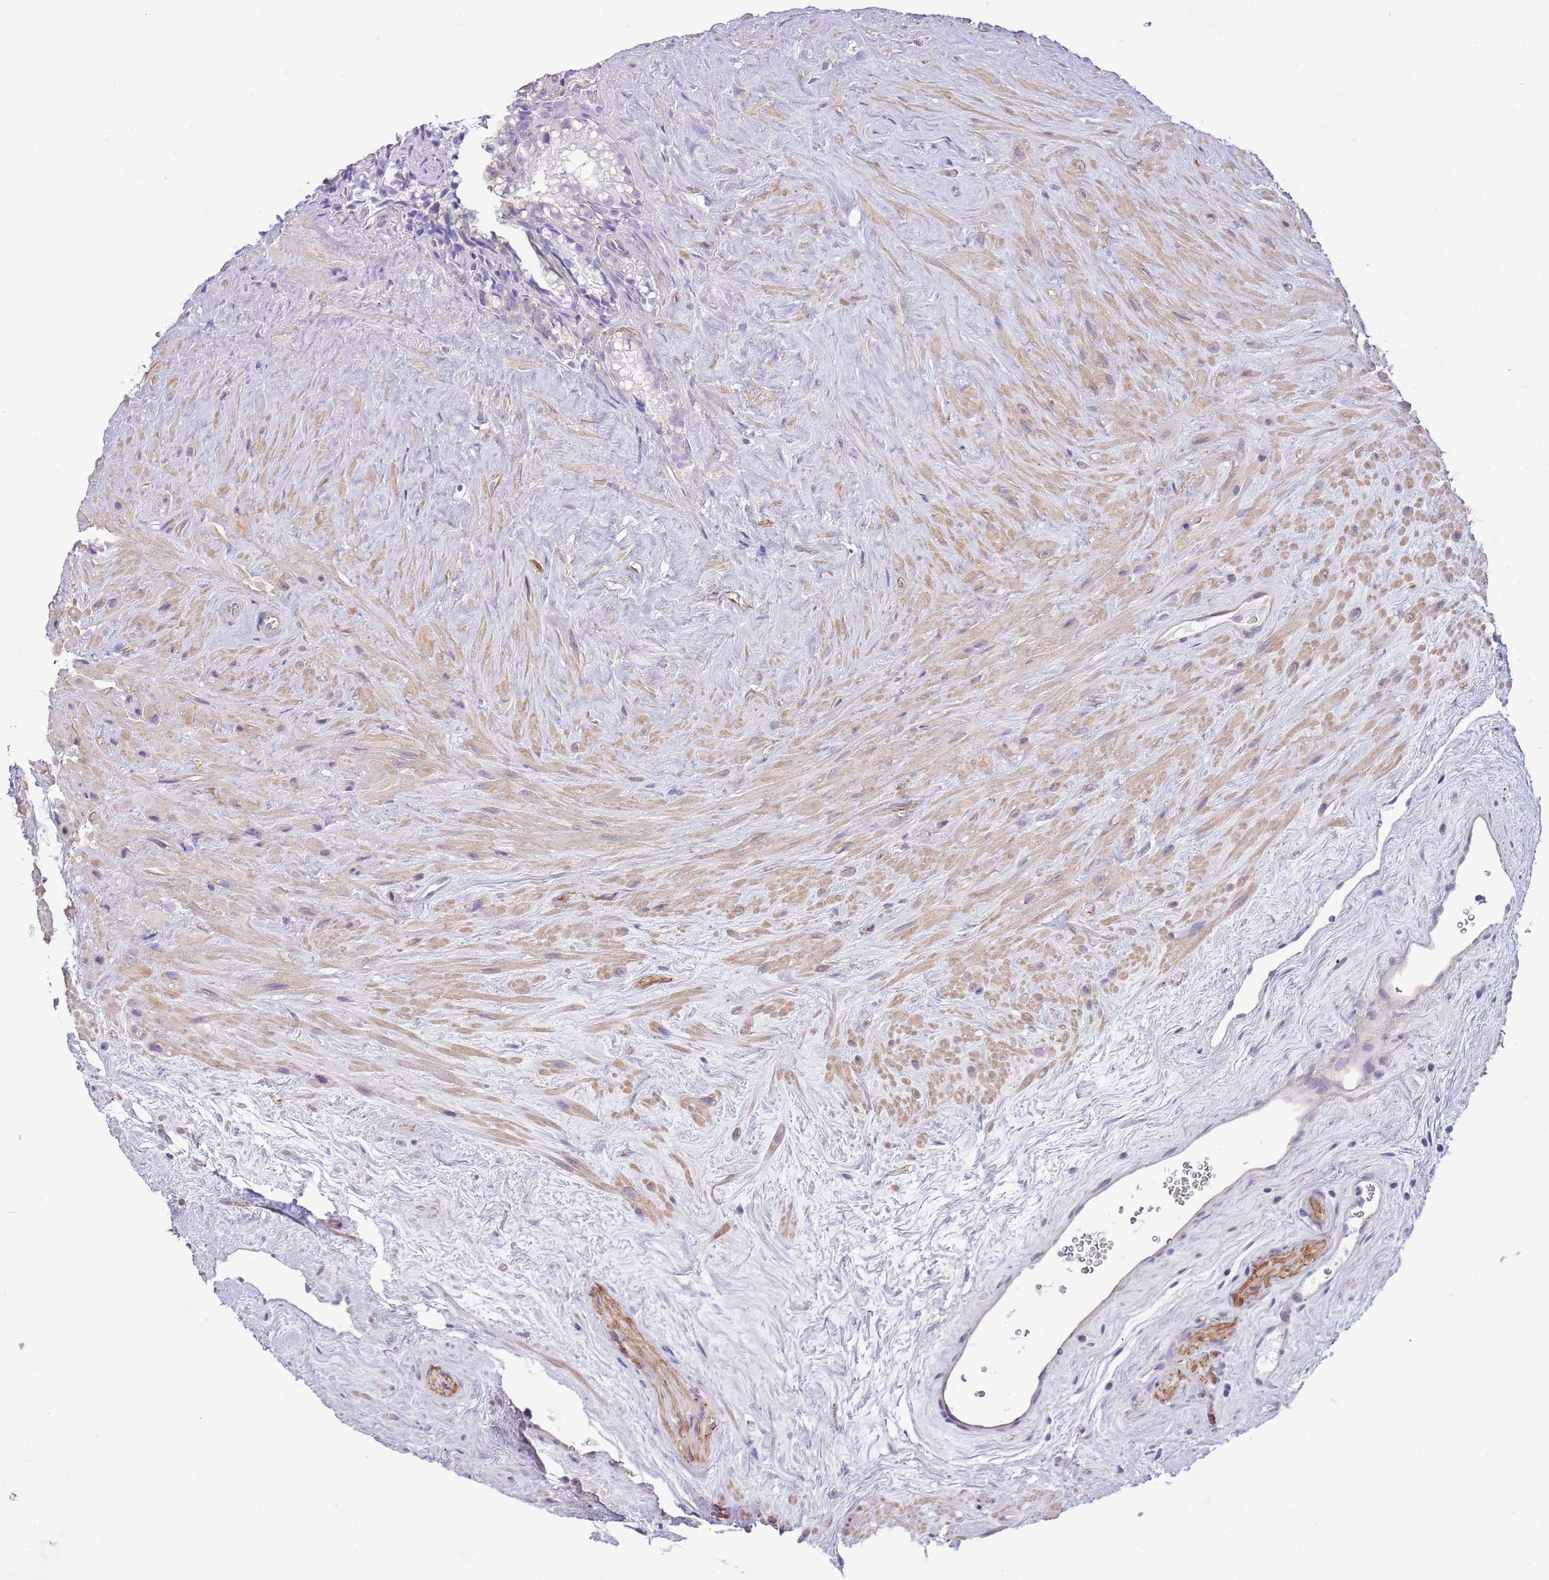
{"staining": {"intensity": "negative", "quantity": "none", "location": "none"}, "tissue": "seminal vesicle", "cell_type": "Glandular cells", "image_type": "normal", "snomed": [{"axis": "morphology", "description": "Normal tissue, NOS"}, {"axis": "topography", "description": "Prostate"}, {"axis": "topography", "description": "Seminal veicle"}], "caption": "Immunohistochemistry (IHC) histopathology image of unremarkable seminal vesicle: seminal vesicle stained with DAB (3,3'-diaminobenzidine) demonstrates no significant protein expression in glandular cells.", "gene": "ZC4H2", "patient": {"sex": "male", "age": 79}}